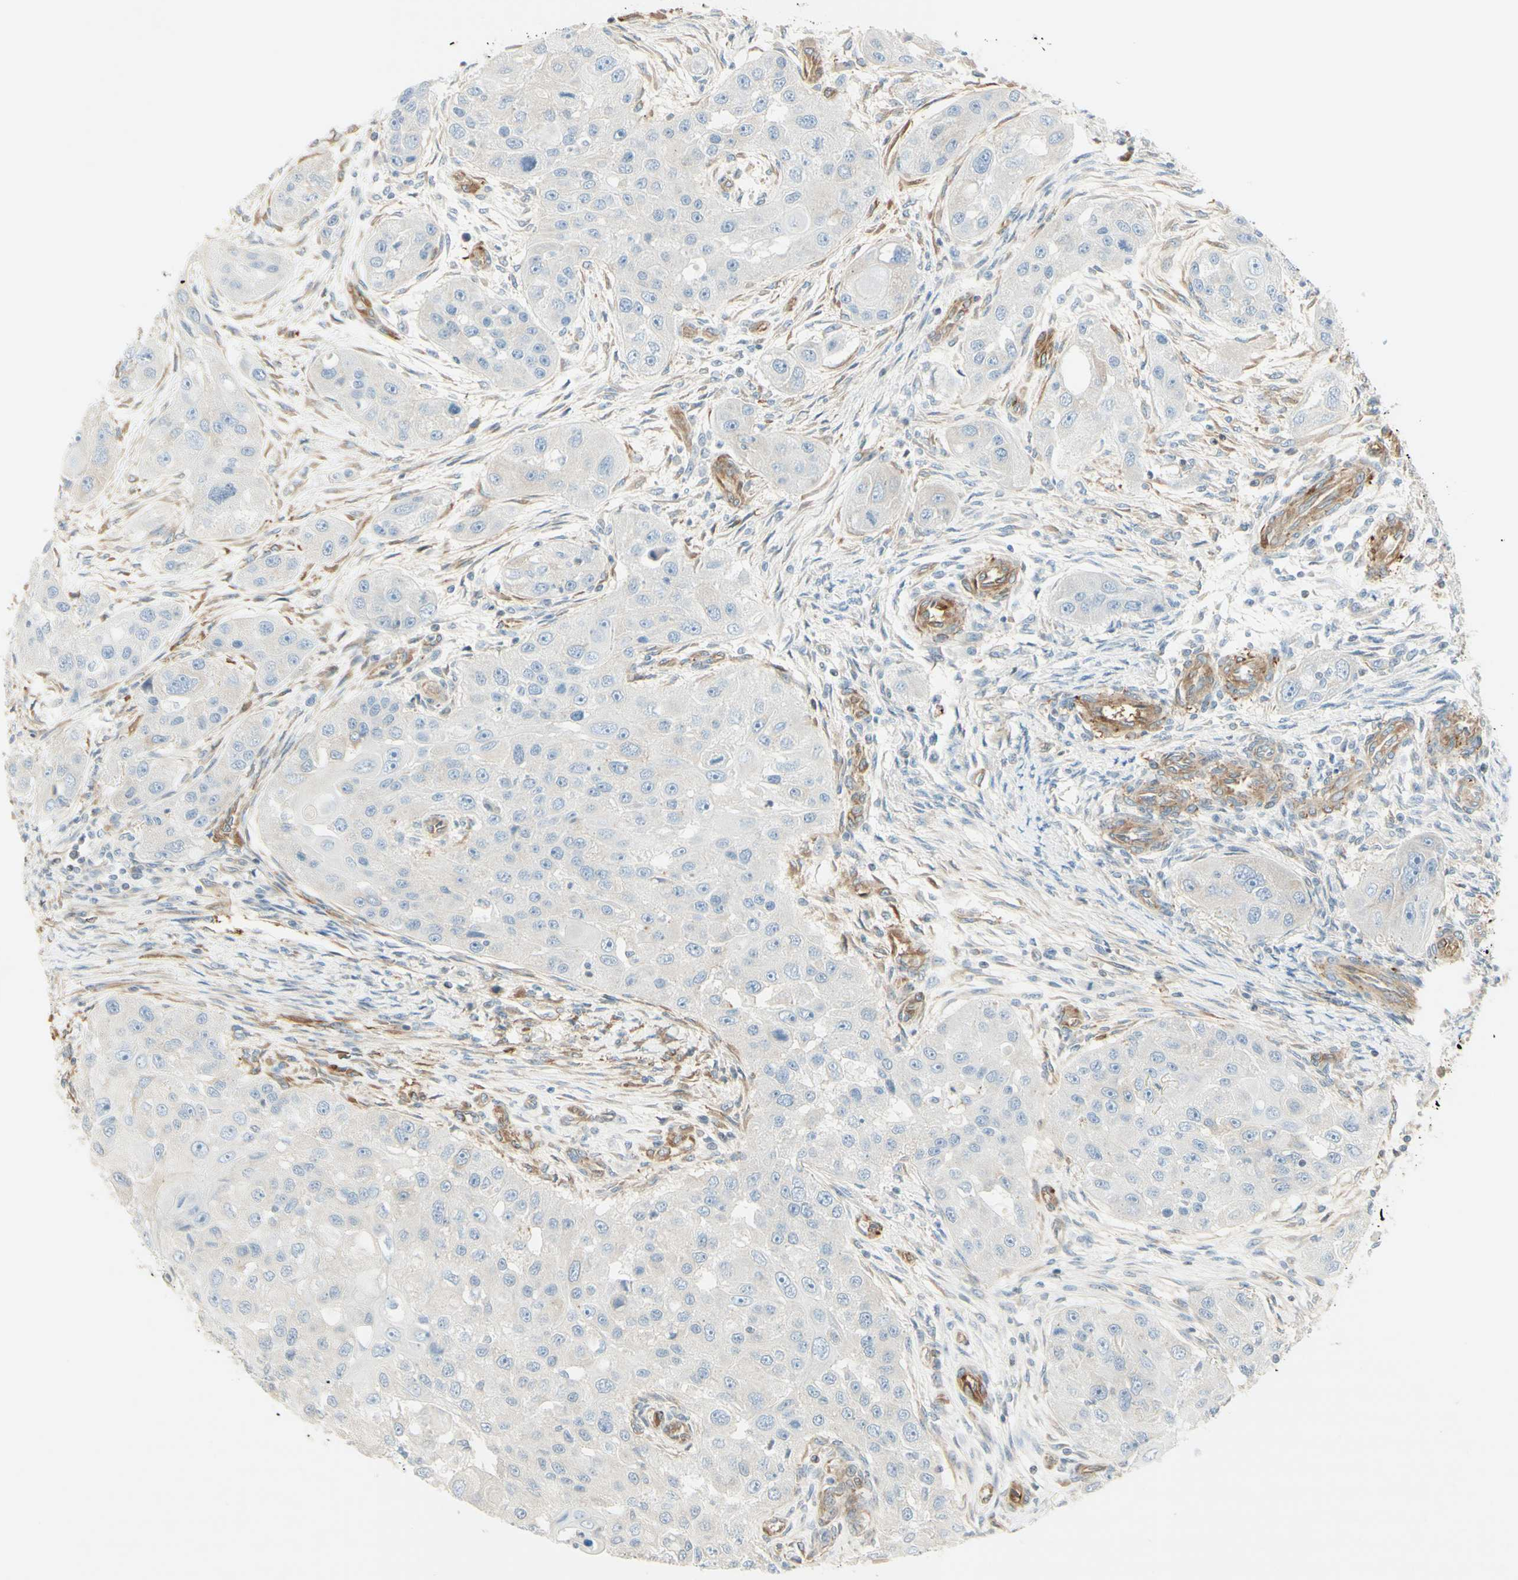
{"staining": {"intensity": "negative", "quantity": "none", "location": "none"}, "tissue": "head and neck cancer", "cell_type": "Tumor cells", "image_type": "cancer", "snomed": [{"axis": "morphology", "description": "Normal tissue, NOS"}, {"axis": "morphology", "description": "Squamous cell carcinoma, NOS"}, {"axis": "topography", "description": "Skeletal muscle"}, {"axis": "topography", "description": "Head-Neck"}], "caption": "Tumor cells show no significant protein positivity in head and neck cancer.", "gene": "MAP1B", "patient": {"sex": "male", "age": 51}}